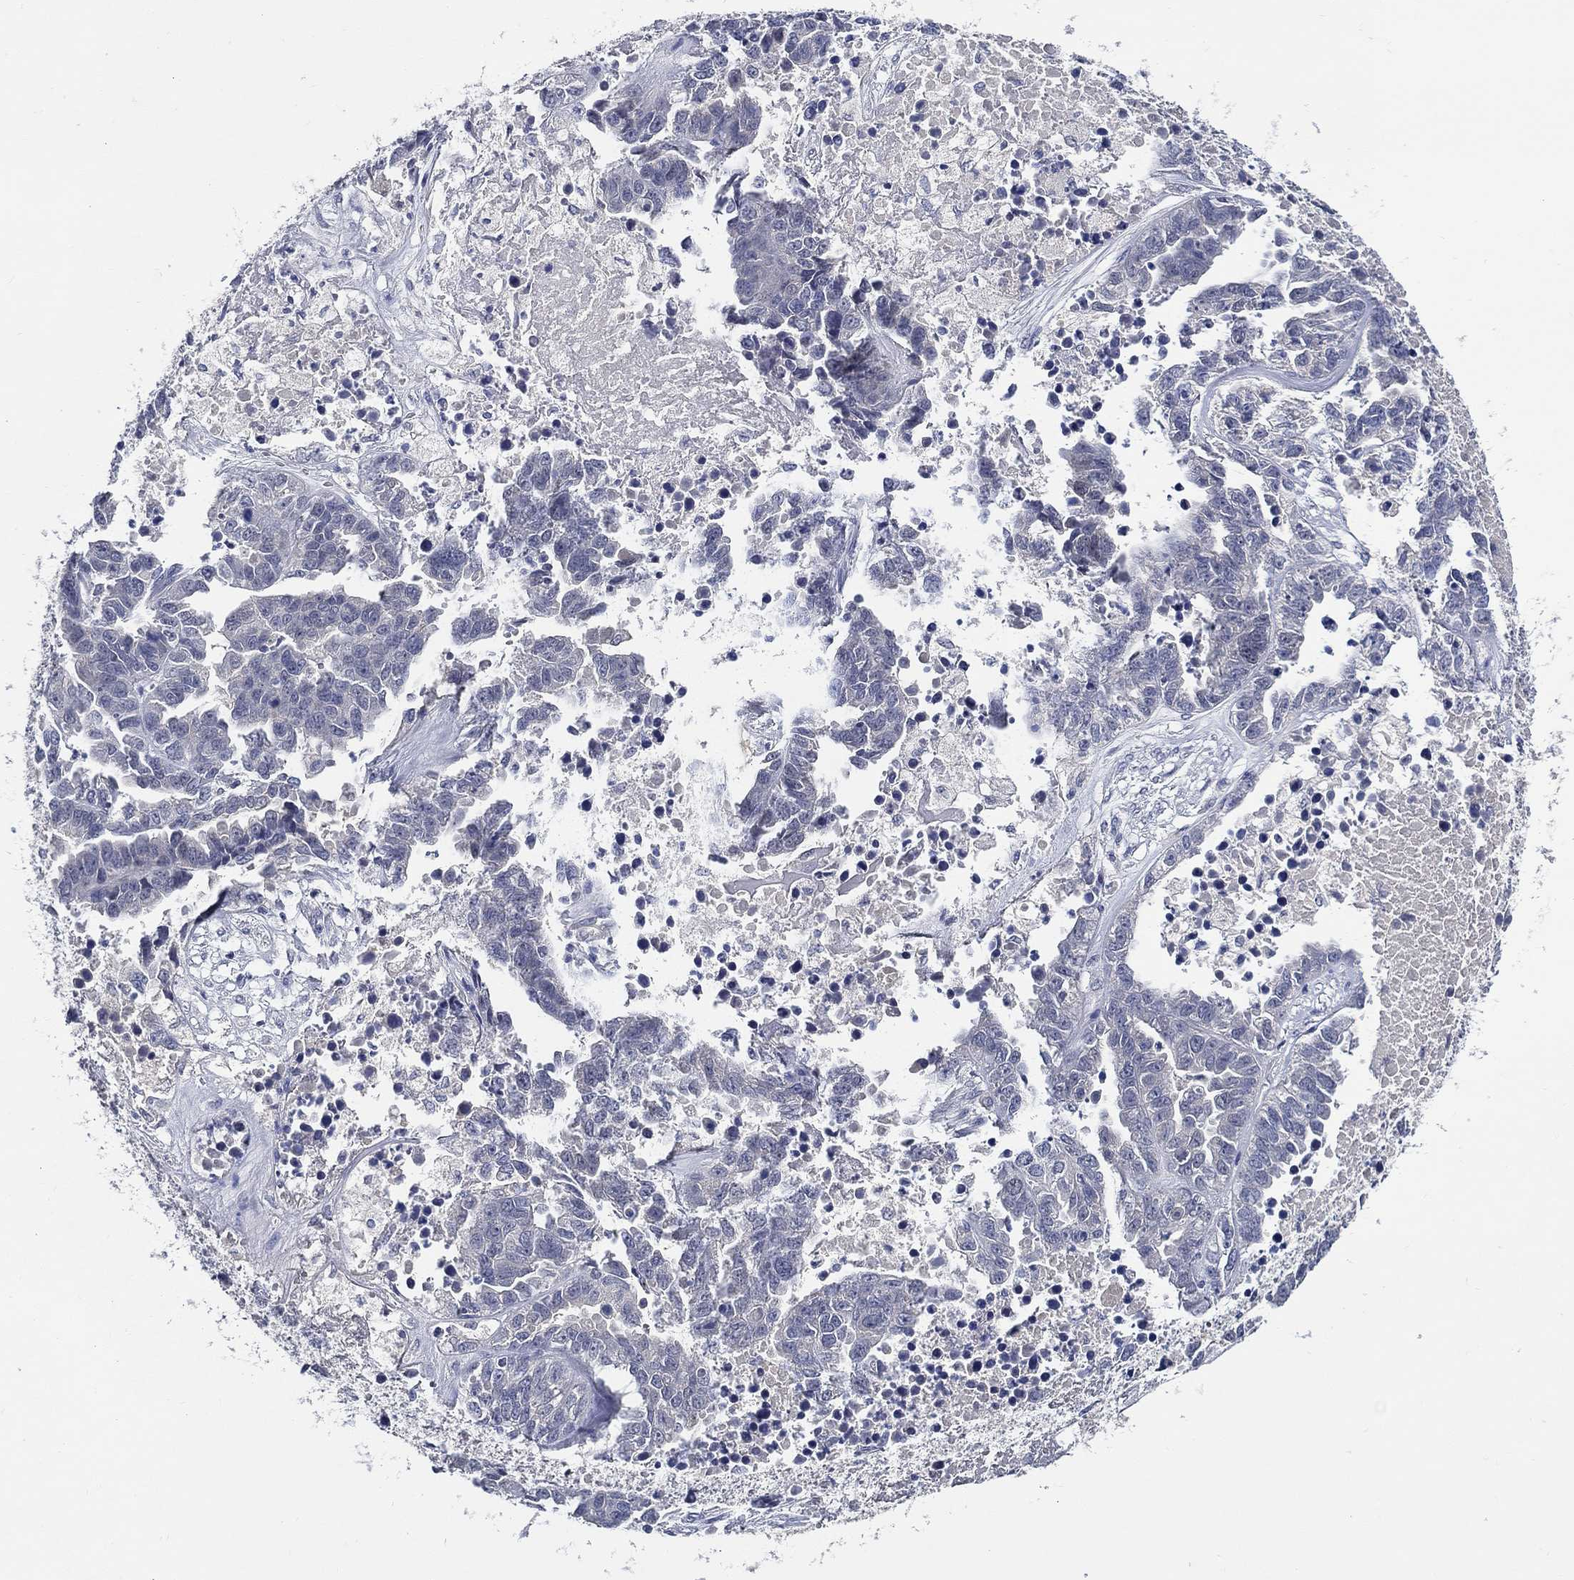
{"staining": {"intensity": "negative", "quantity": "none", "location": "none"}, "tissue": "ovarian cancer", "cell_type": "Tumor cells", "image_type": "cancer", "snomed": [{"axis": "morphology", "description": "Cystadenocarcinoma, serous, NOS"}, {"axis": "topography", "description": "Ovary"}], "caption": "There is no significant expression in tumor cells of ovarian cancer.", "gene": "ALOX12", "patient": {"sex": "female", "age": 87}}